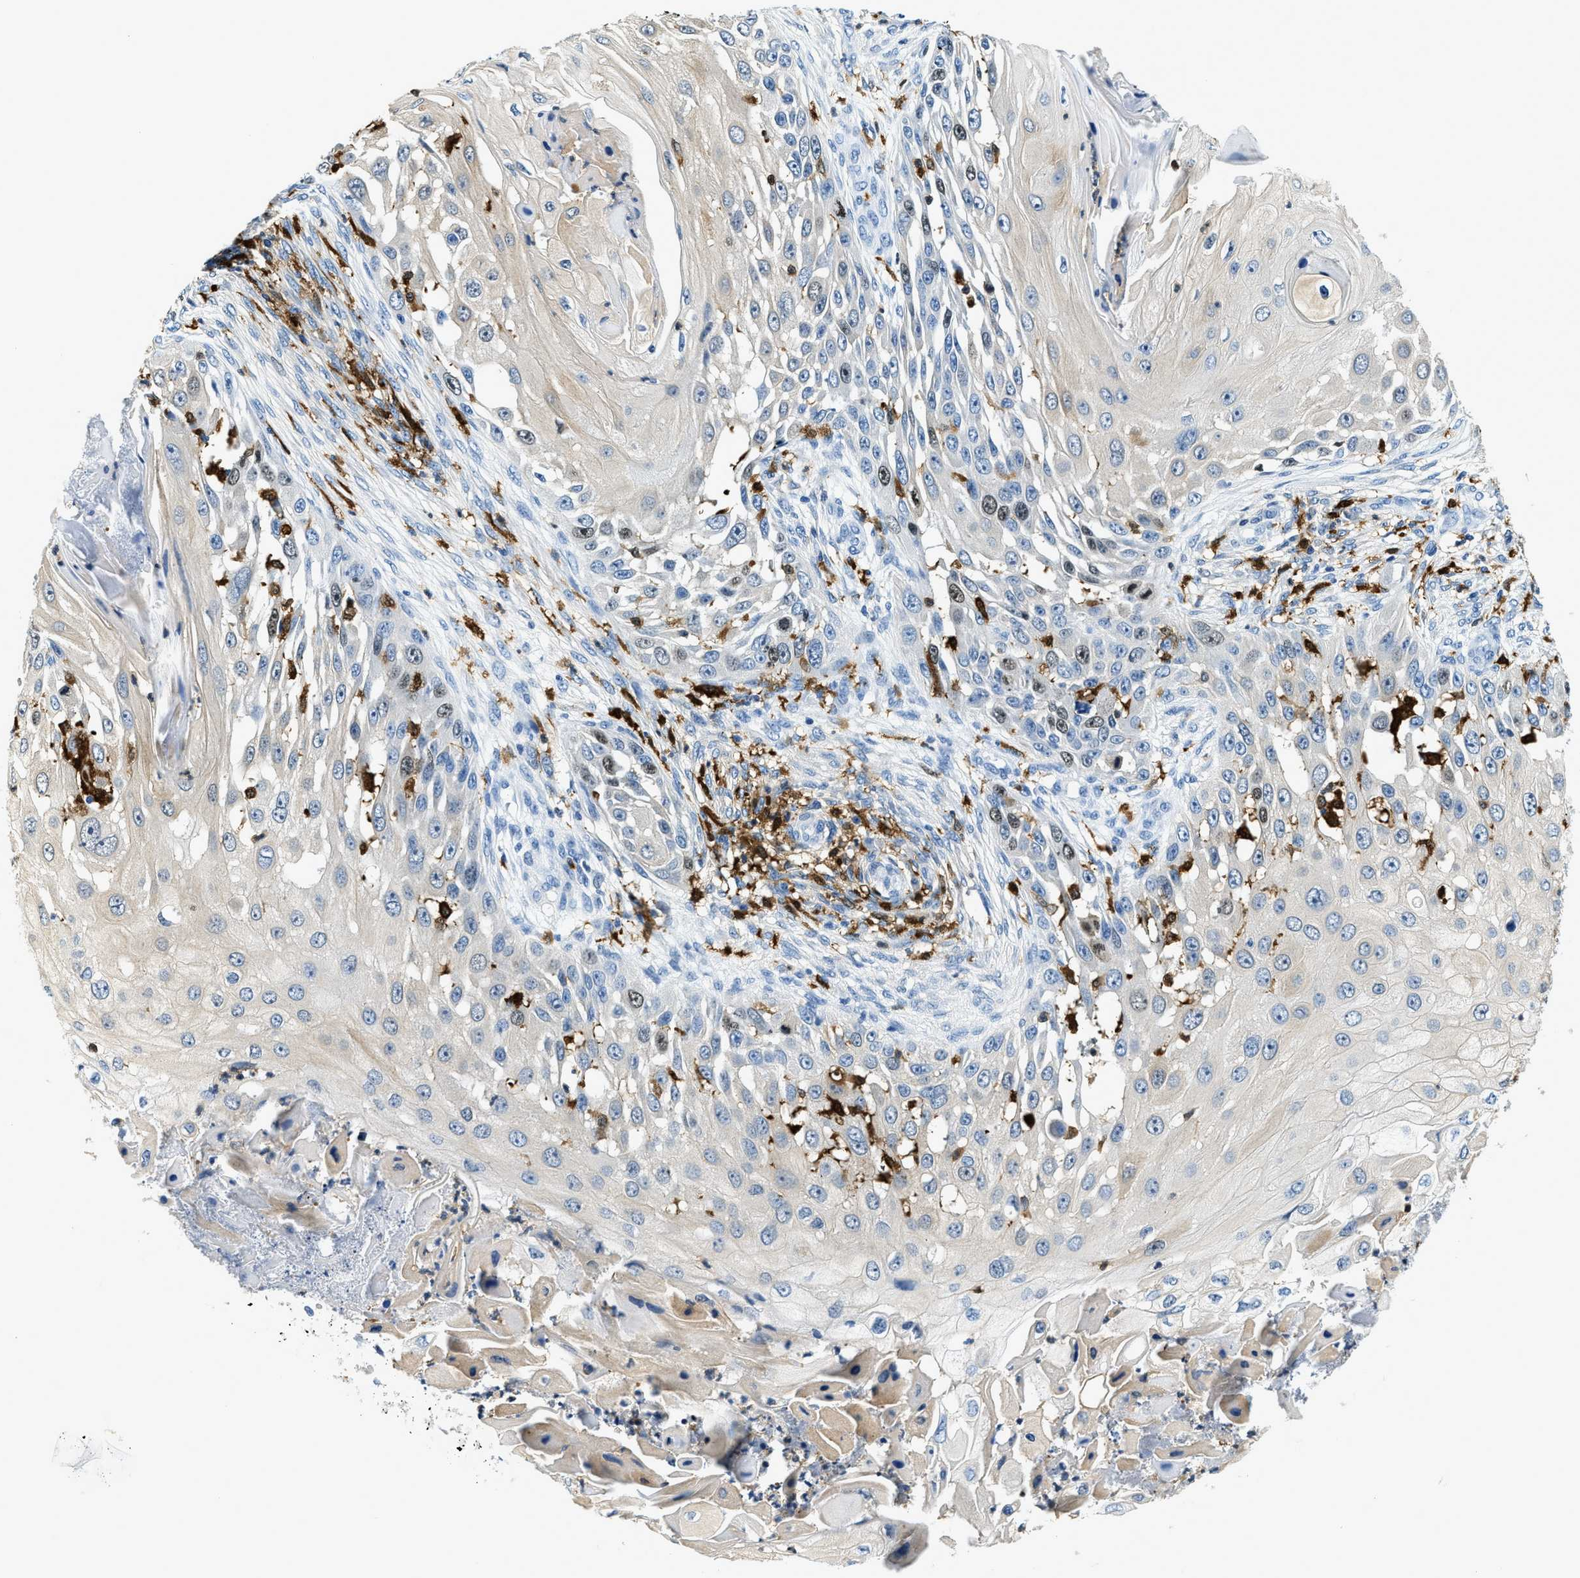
{"staining": {"intensity": "negative", "quantity": "none", "location": "none"}, "tissue": "skin cancer", "cell_type": "Tumor cells", "image_type": "cancer", "snomed": [{"axis": "morphology", "description": "Squamous cell carcinoma, NOS"}, {"axis": "topography", "description": "Skin"}], "caption": "Histopathology image shows no significant protein positivity in tumor cells of skin squamous cell carcinoma.", "gene": "CAPG", "patient": {"sex": "female", "age": 44}}